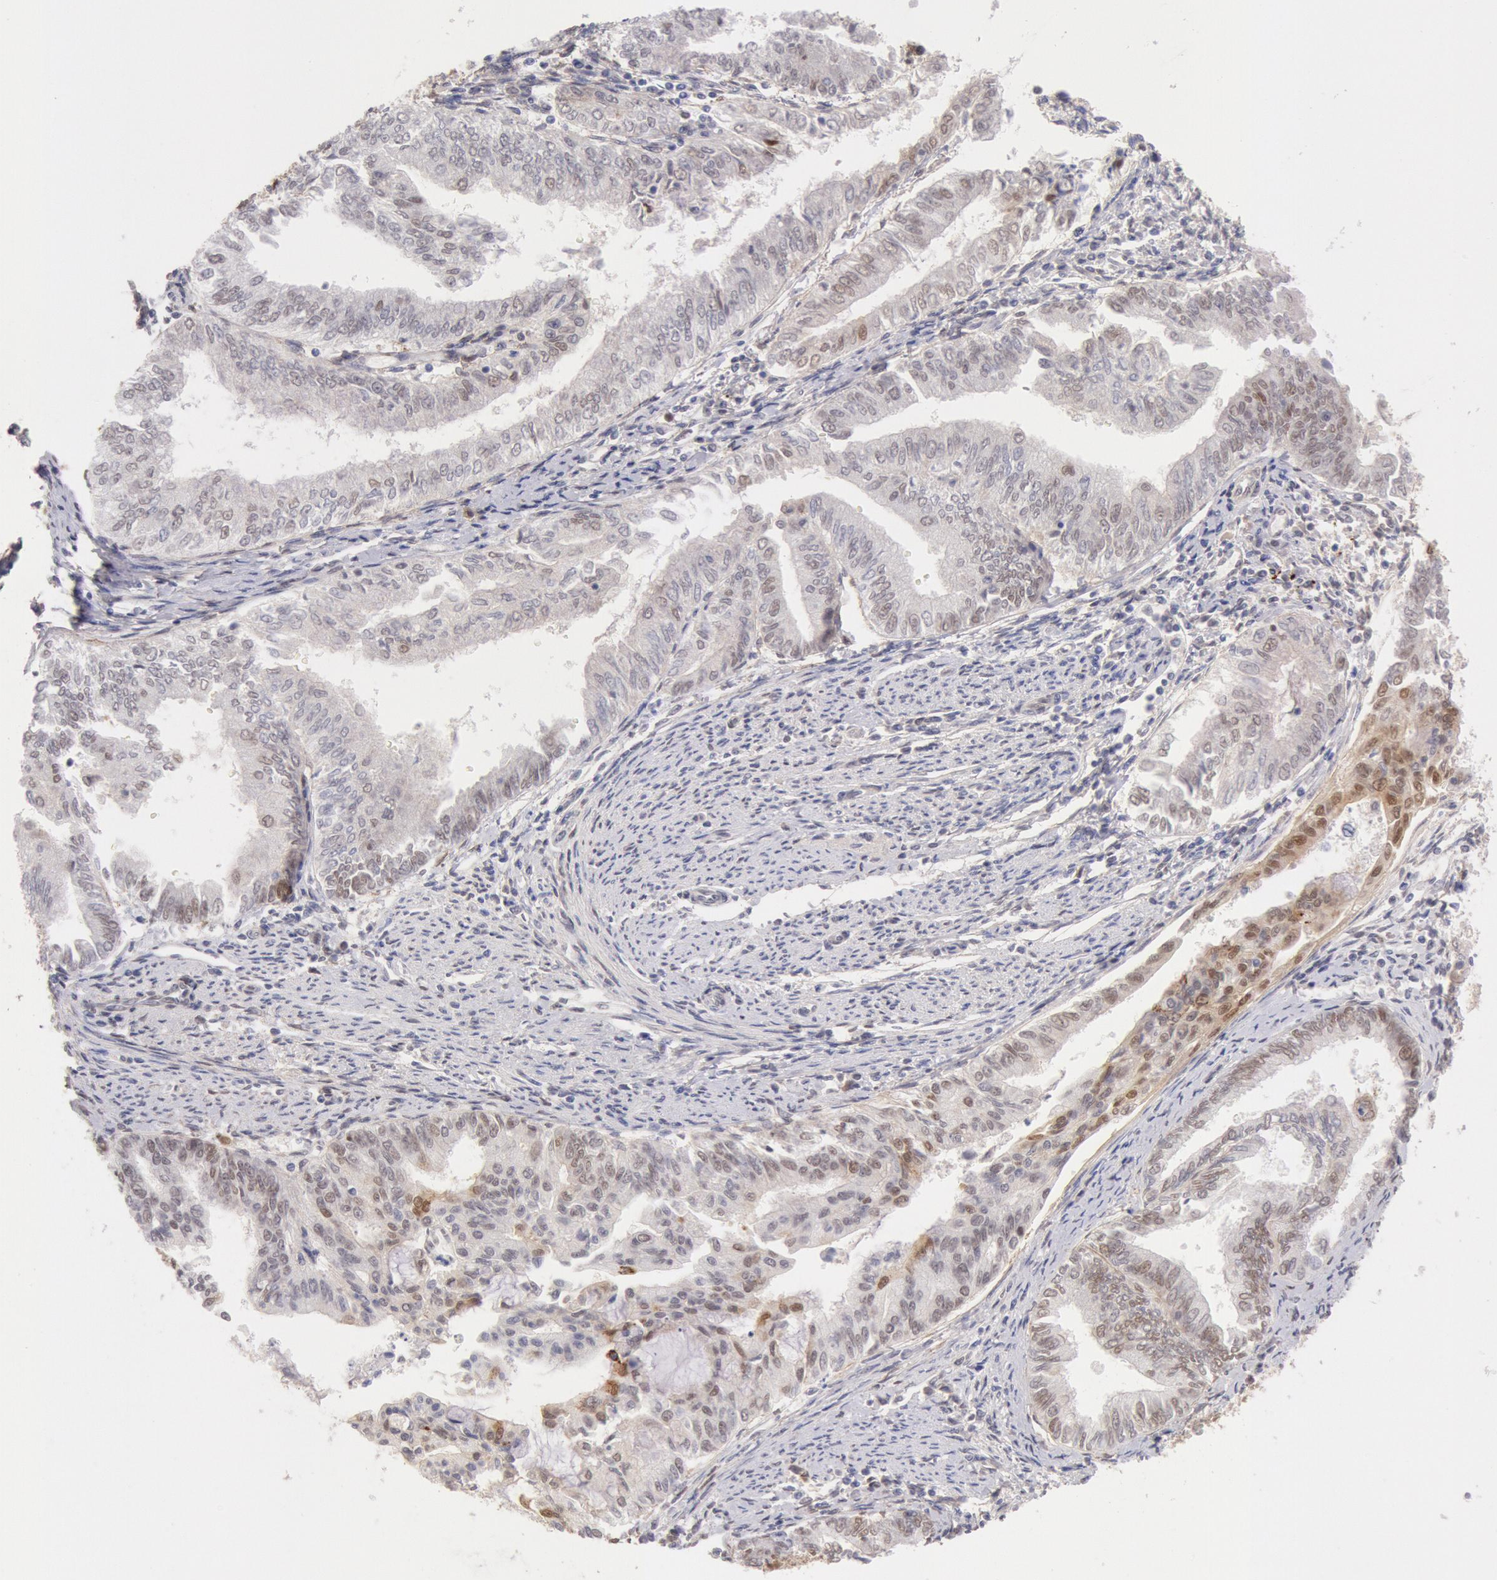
{"staining": {"intensity": "weak", "quantity": "<25%", "location": "nuclear"}, "tissue": "endometrial cancer", "cell_type": "Tumor cells", "image_type": "cancer", "snomed": [{"axis": "morphology", "description": "Adenocarcinoma, NOS"}, {"axis": "topography", "description": "Endometrium"}], "caption": "Micrograph shows no significant protein positivity in tumor cells of endometrial cancer (adenocarcinoma). (Immunohistochemistry (ihc), brightfield microscopy, high magnification).", "gene": "CDKN2B", "patient": {"sex": "female", "age": 66}}